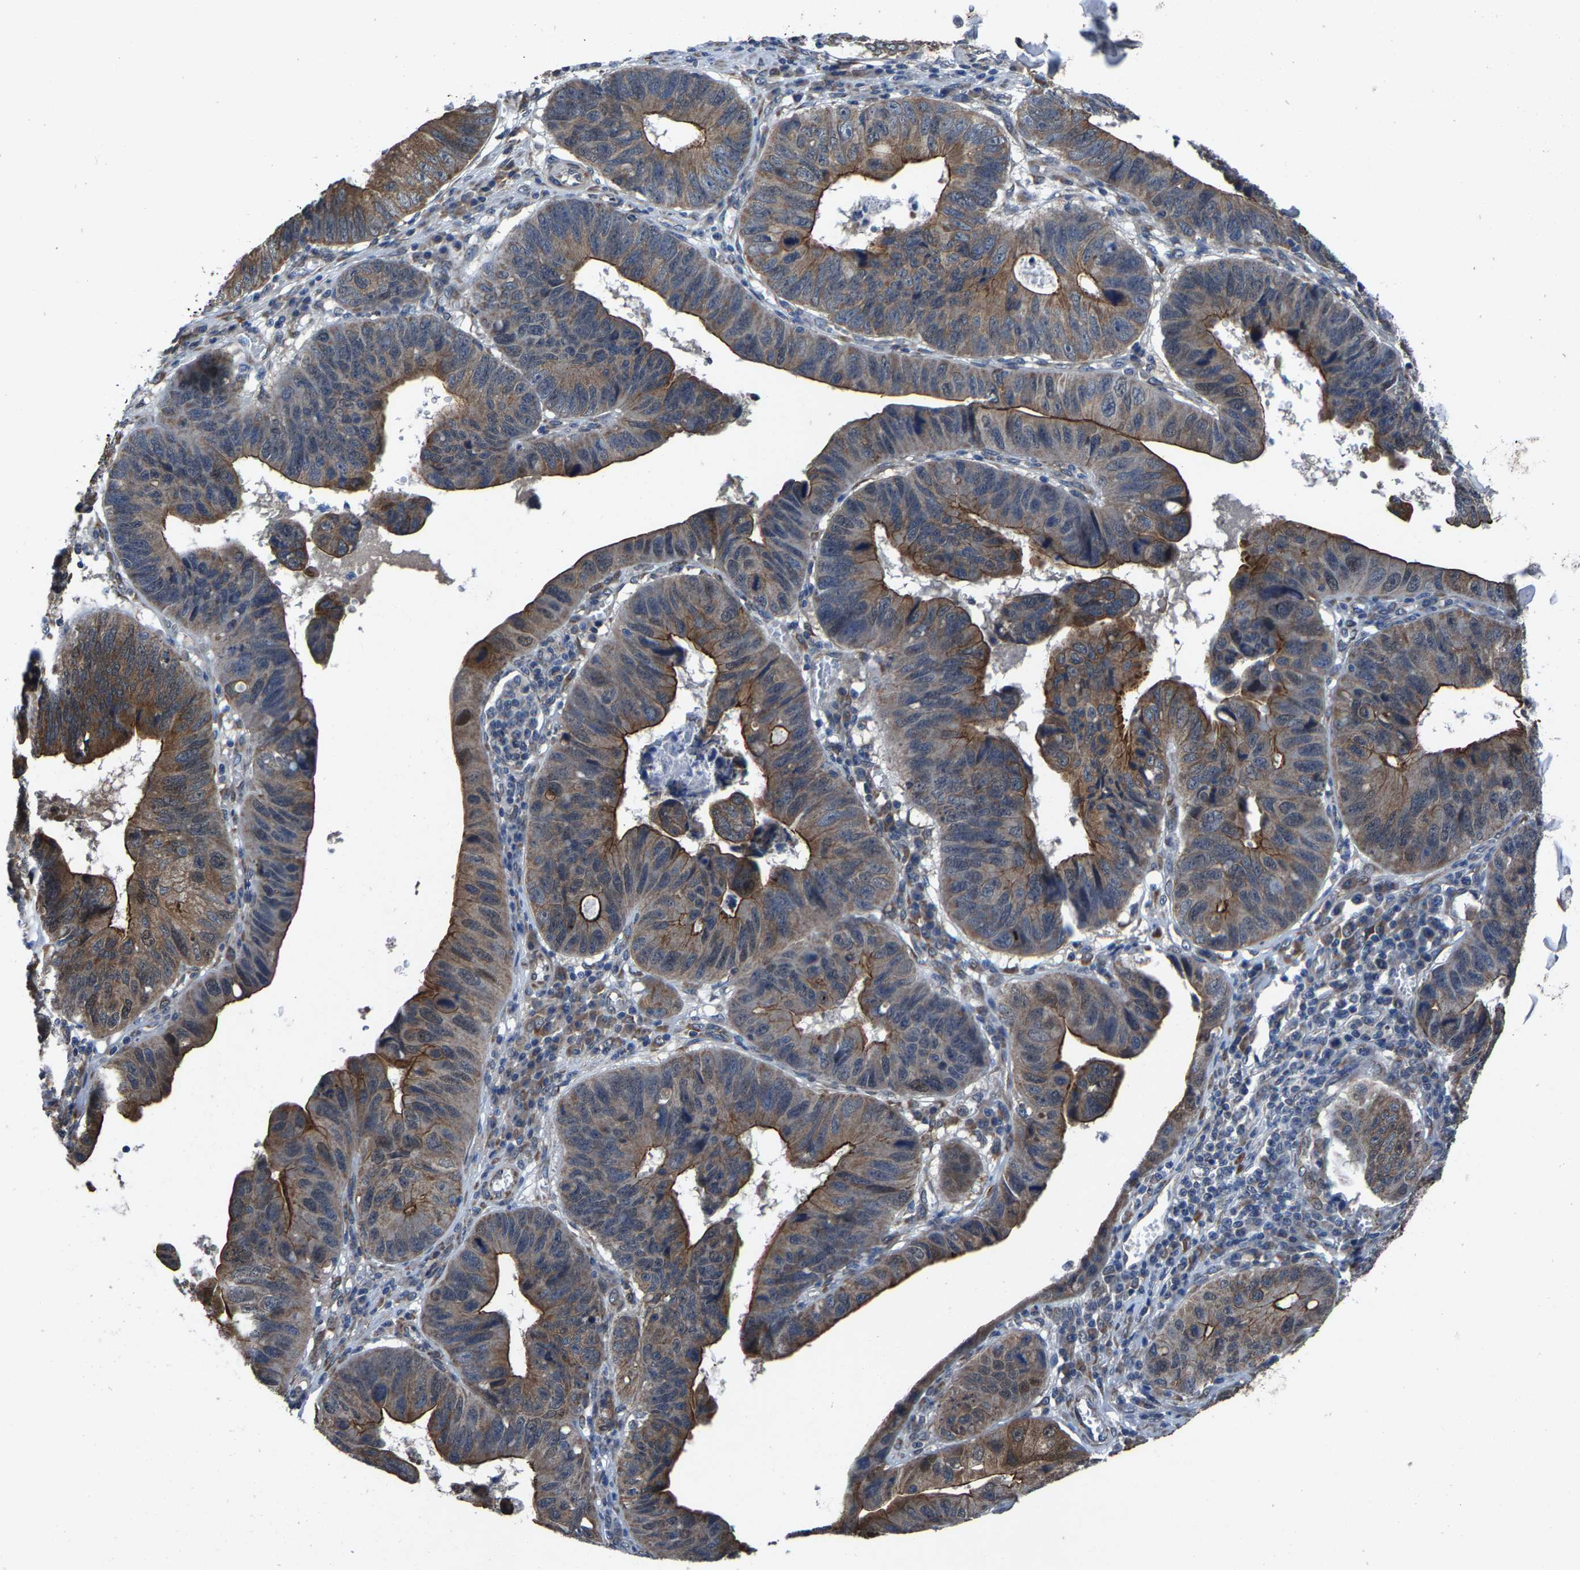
{"staining": {"intensity": "moderate", "quantity": ">75%", "location": "cytoplasmic/membranous,nuclear"}, "tissue": "stomach cancer", "cell_type": "Tumor cells", "image_type": "cancer", "snomed": [{"axis": "morphology", "description": "Adenocarcinoma, NOS"}, {"axis": "topography", "description": "Stomach"}], "caption": "Human stomach cancer stained for a protein (brown) displays moderate cytoplasmic/membranous and nuclear positive staining in about >75% of tumor cells.", "gene": "PDP1", "patient": {"sex": "male", "age": 59}}